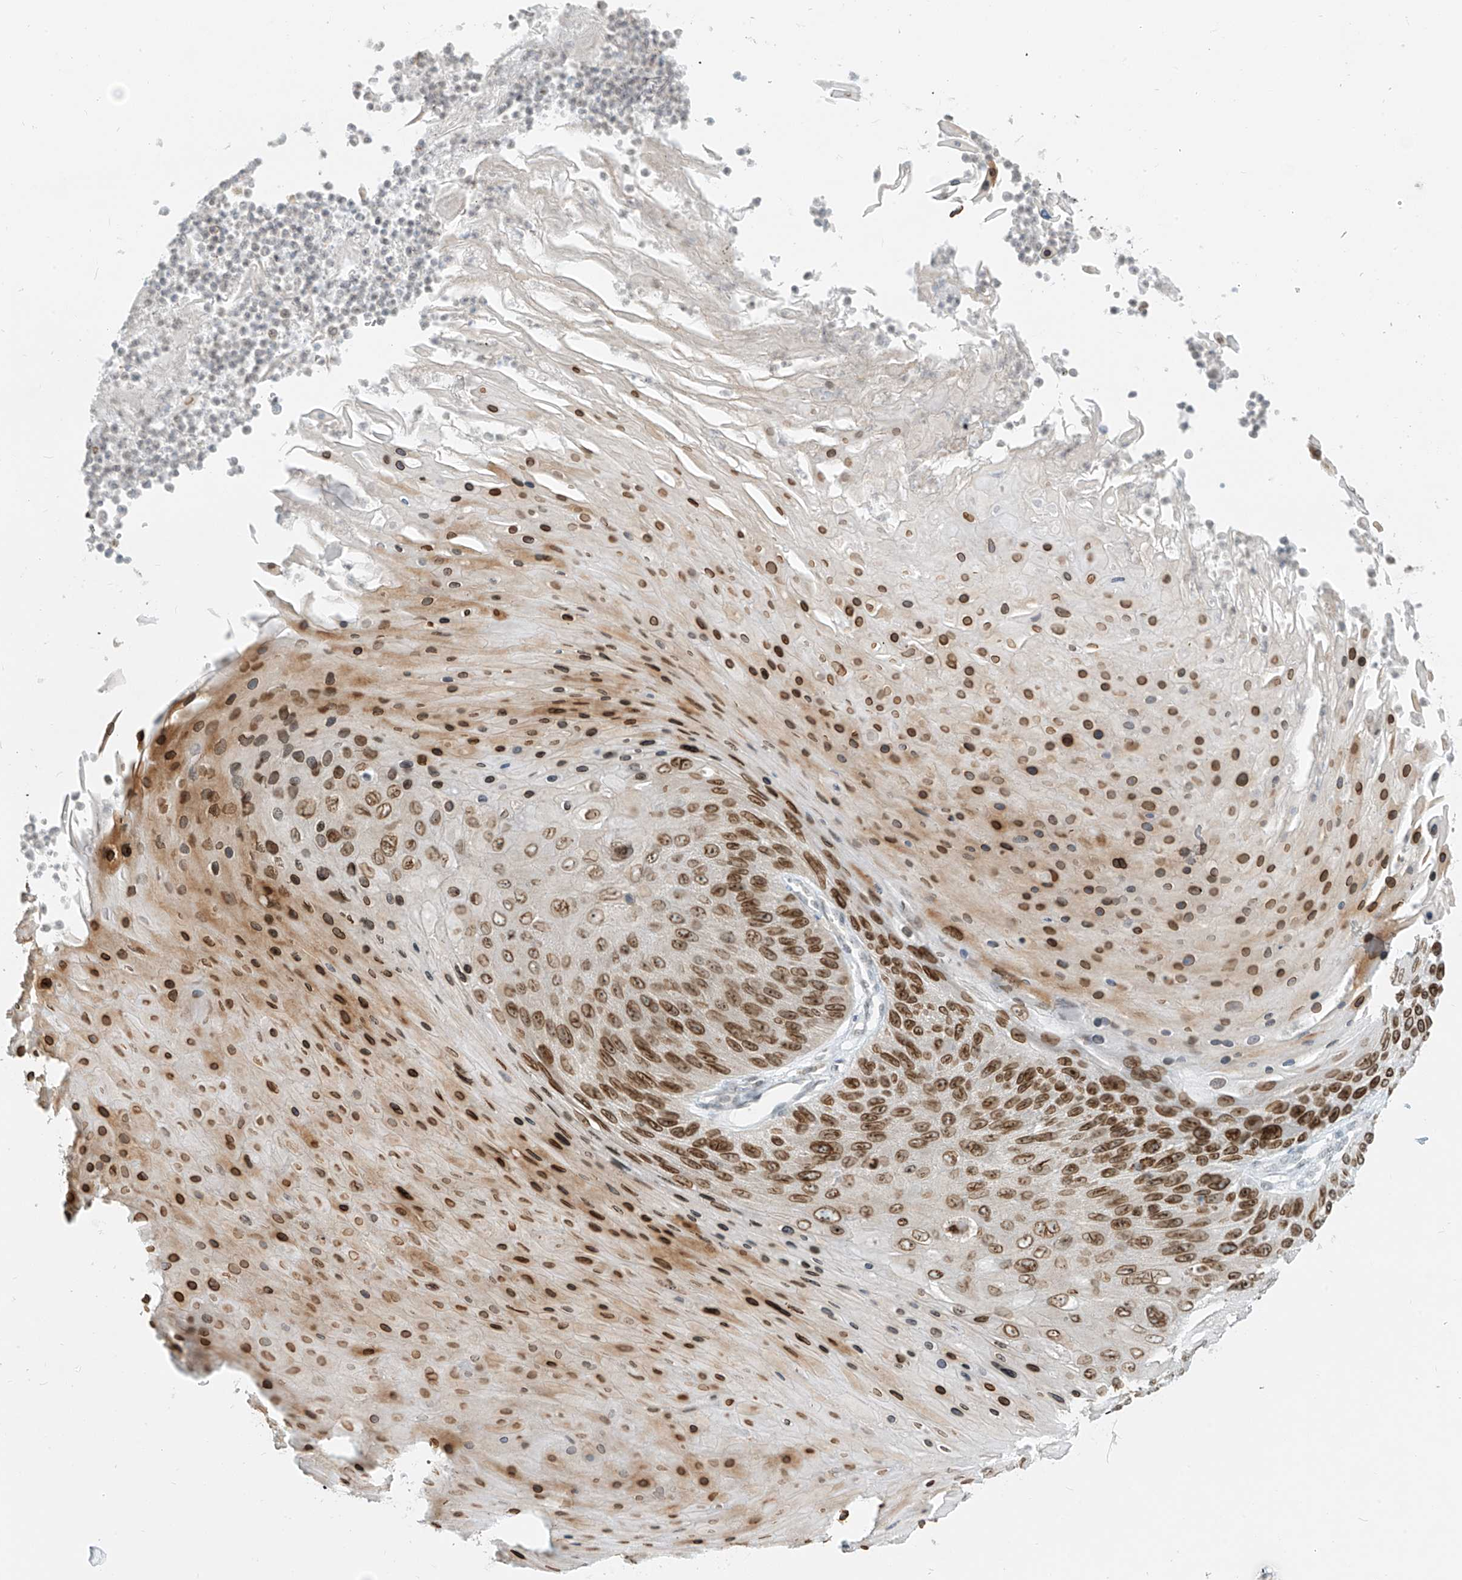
{"staining": {"intensity": "strong", "quantity": "25%-75%", "location": "cytoplasmic/membranous,nuclear"}, "tissue": "skin cancer", "cell_type": "Tumor cells", "image_type": "cancer", "snomed": [{"axis": "morphology", "description": "Squamous cell carcinoma, NOS"}, {"axis": "topography", "description": "Skin"}], "caption": "This is a histology image of IHC staining of skin cancer (squamous cell carcinoma), which shows strong positivity in the cytoplasmic/membranous and nuclear of tumor cells.", "gene": "SAMD15", "patient": {"sex": "female", "age": 88}}